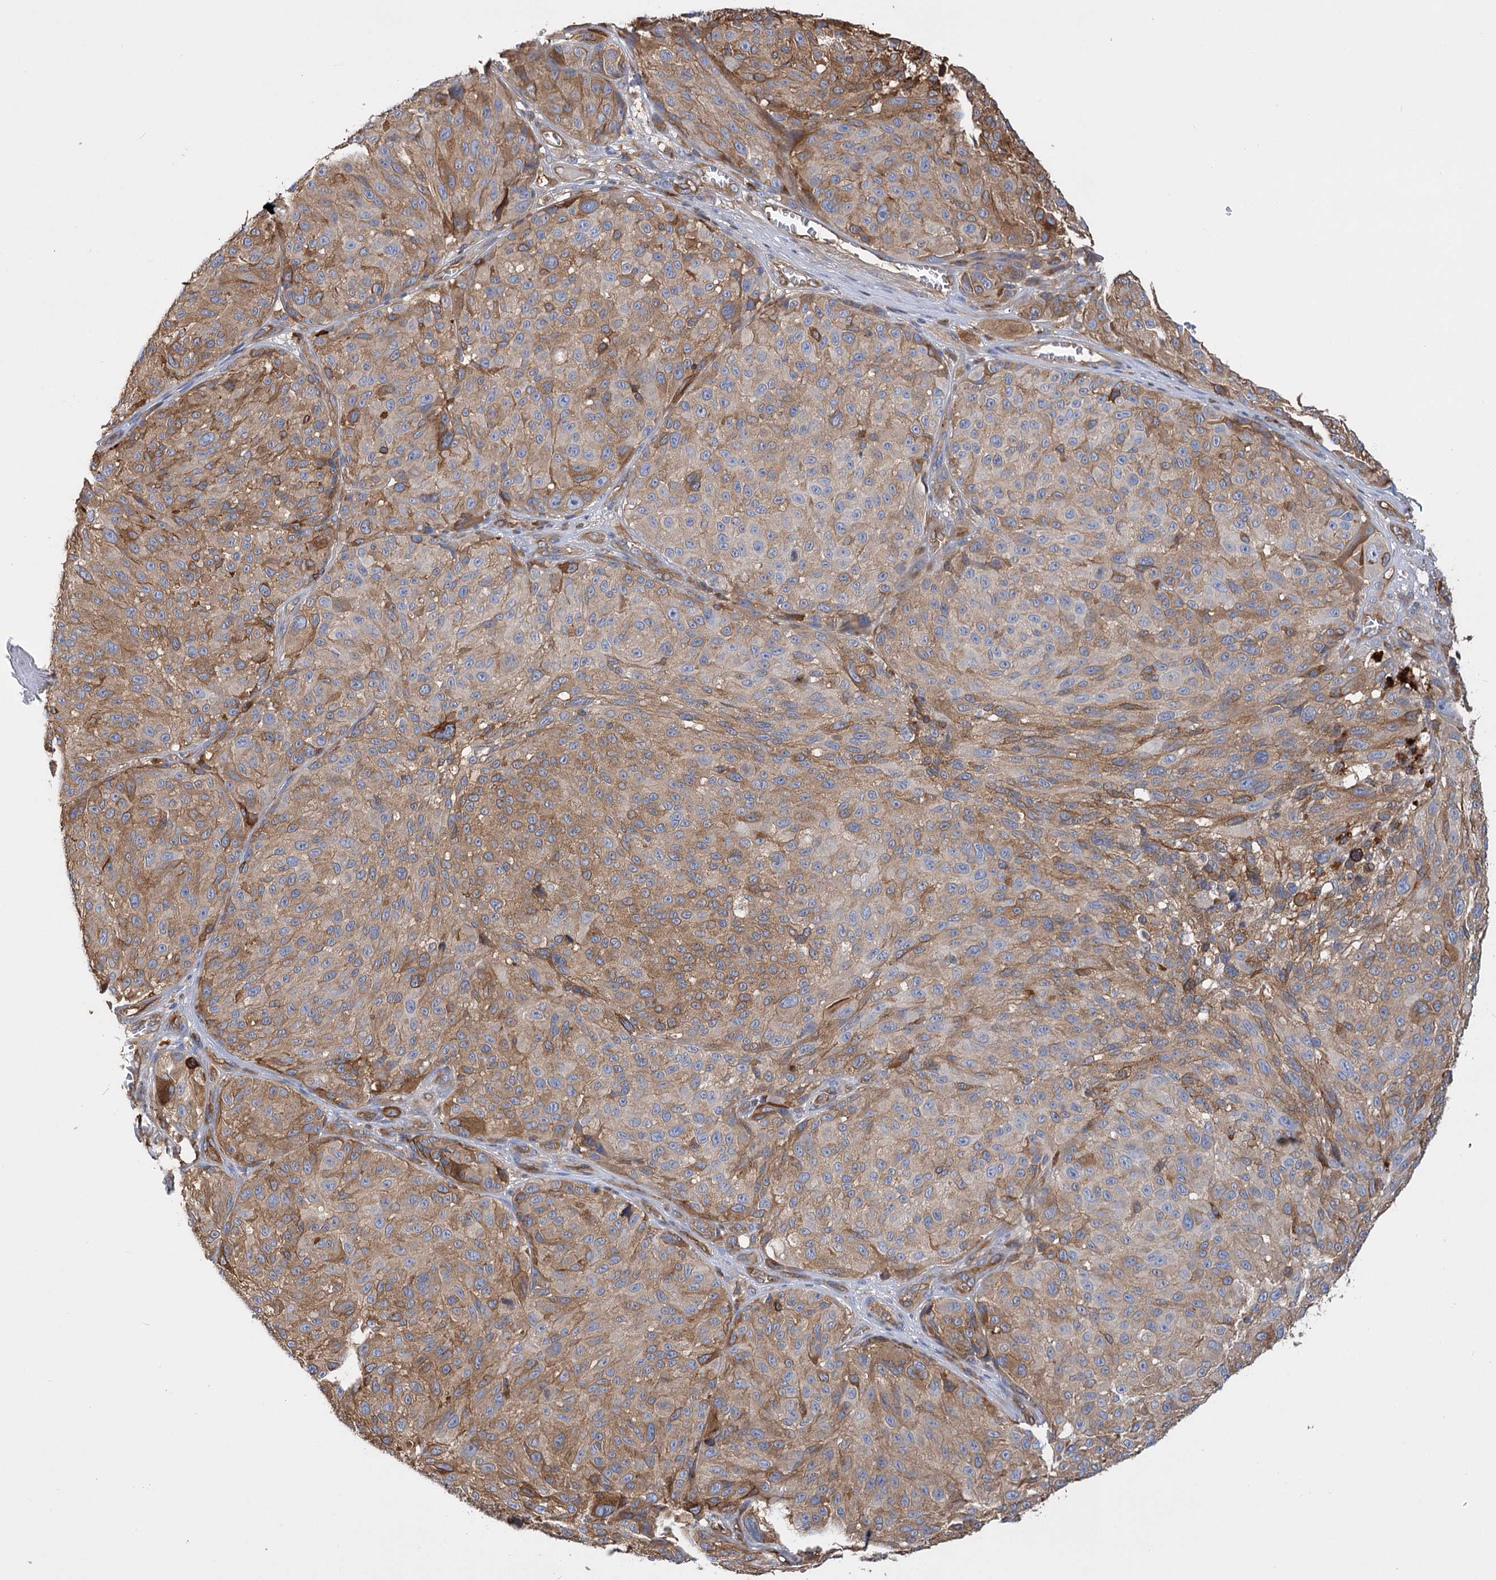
{"staining": {"intensity": "weak", "quantity": "25%-75%", "location": "cytoplasmic/membranous"}, "tissue": "melanoma", "cell_type": "Tumor cells", "image_type": "cancer", "snomed": [{"axis": "morphology", "description": "Malignant melanoma, NOS"}, {"axis": "topography", "description": "Skin"}], "caption": "The immunohistochemical stain highlights weak cytoplasmic/membranous positivity in tumor cells of malignant melanoma tissue. The protein is shown in brown color, while the nuclei are stained blue.", "gene": "GUSB", "patient": {"sex": "male", "age": 83}}